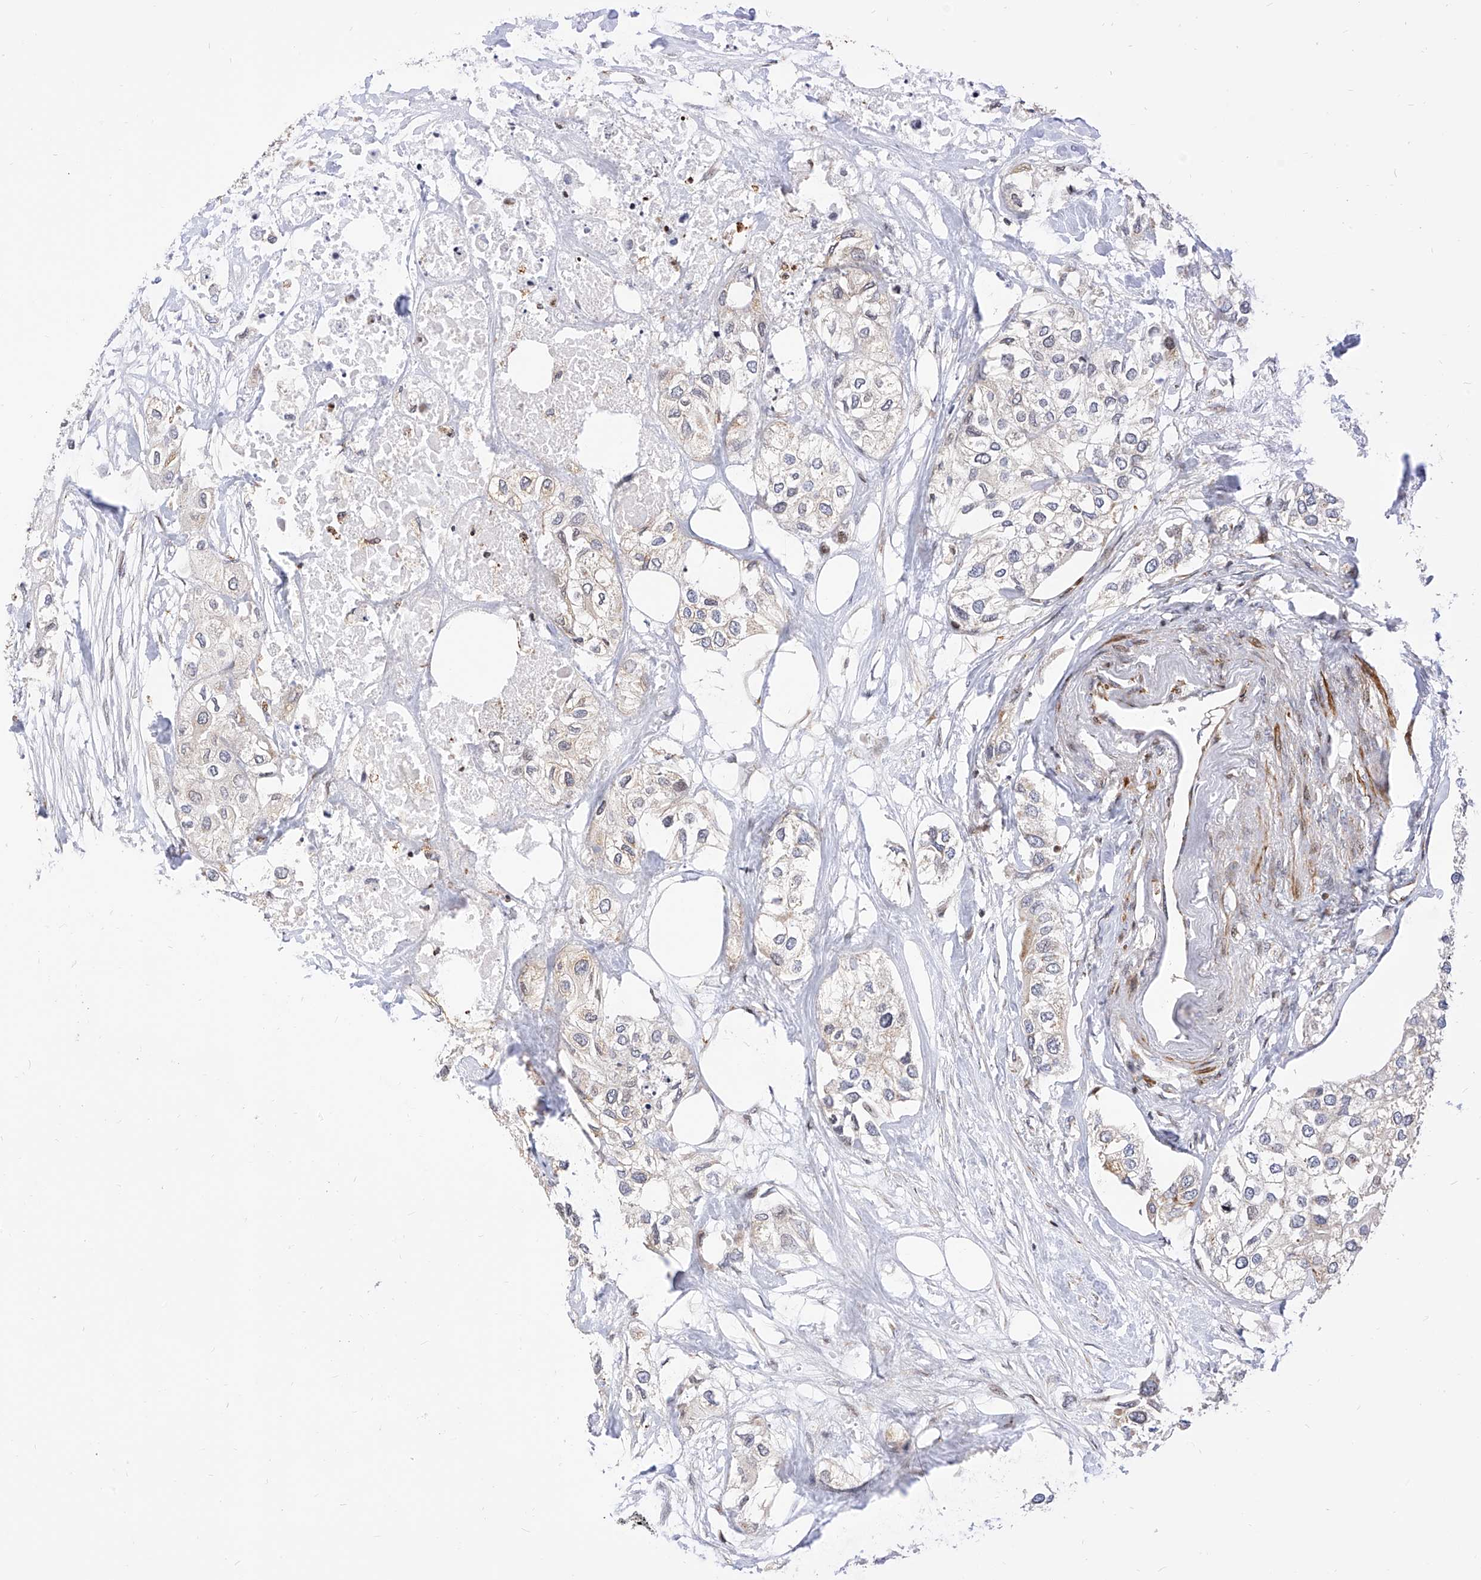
{"staining": {"intensity": "negative", "quantity": "none", "location": "none"}, "tissue": "urothelial cancer", "cell_type": "Tumor cells", "image_type": "cancer", "snomed": [{"axis": "morphology", "description": "Urothelial carcinoma, High grade"}, {"axis": "topography", "description": "Urinary bladder"}], "caption": "Micrograph shows no protein expression in tumor cells of urothelial cancer tissue.", "gene": "TTLL8", "patient": {"sex": "male", "age": 64}}